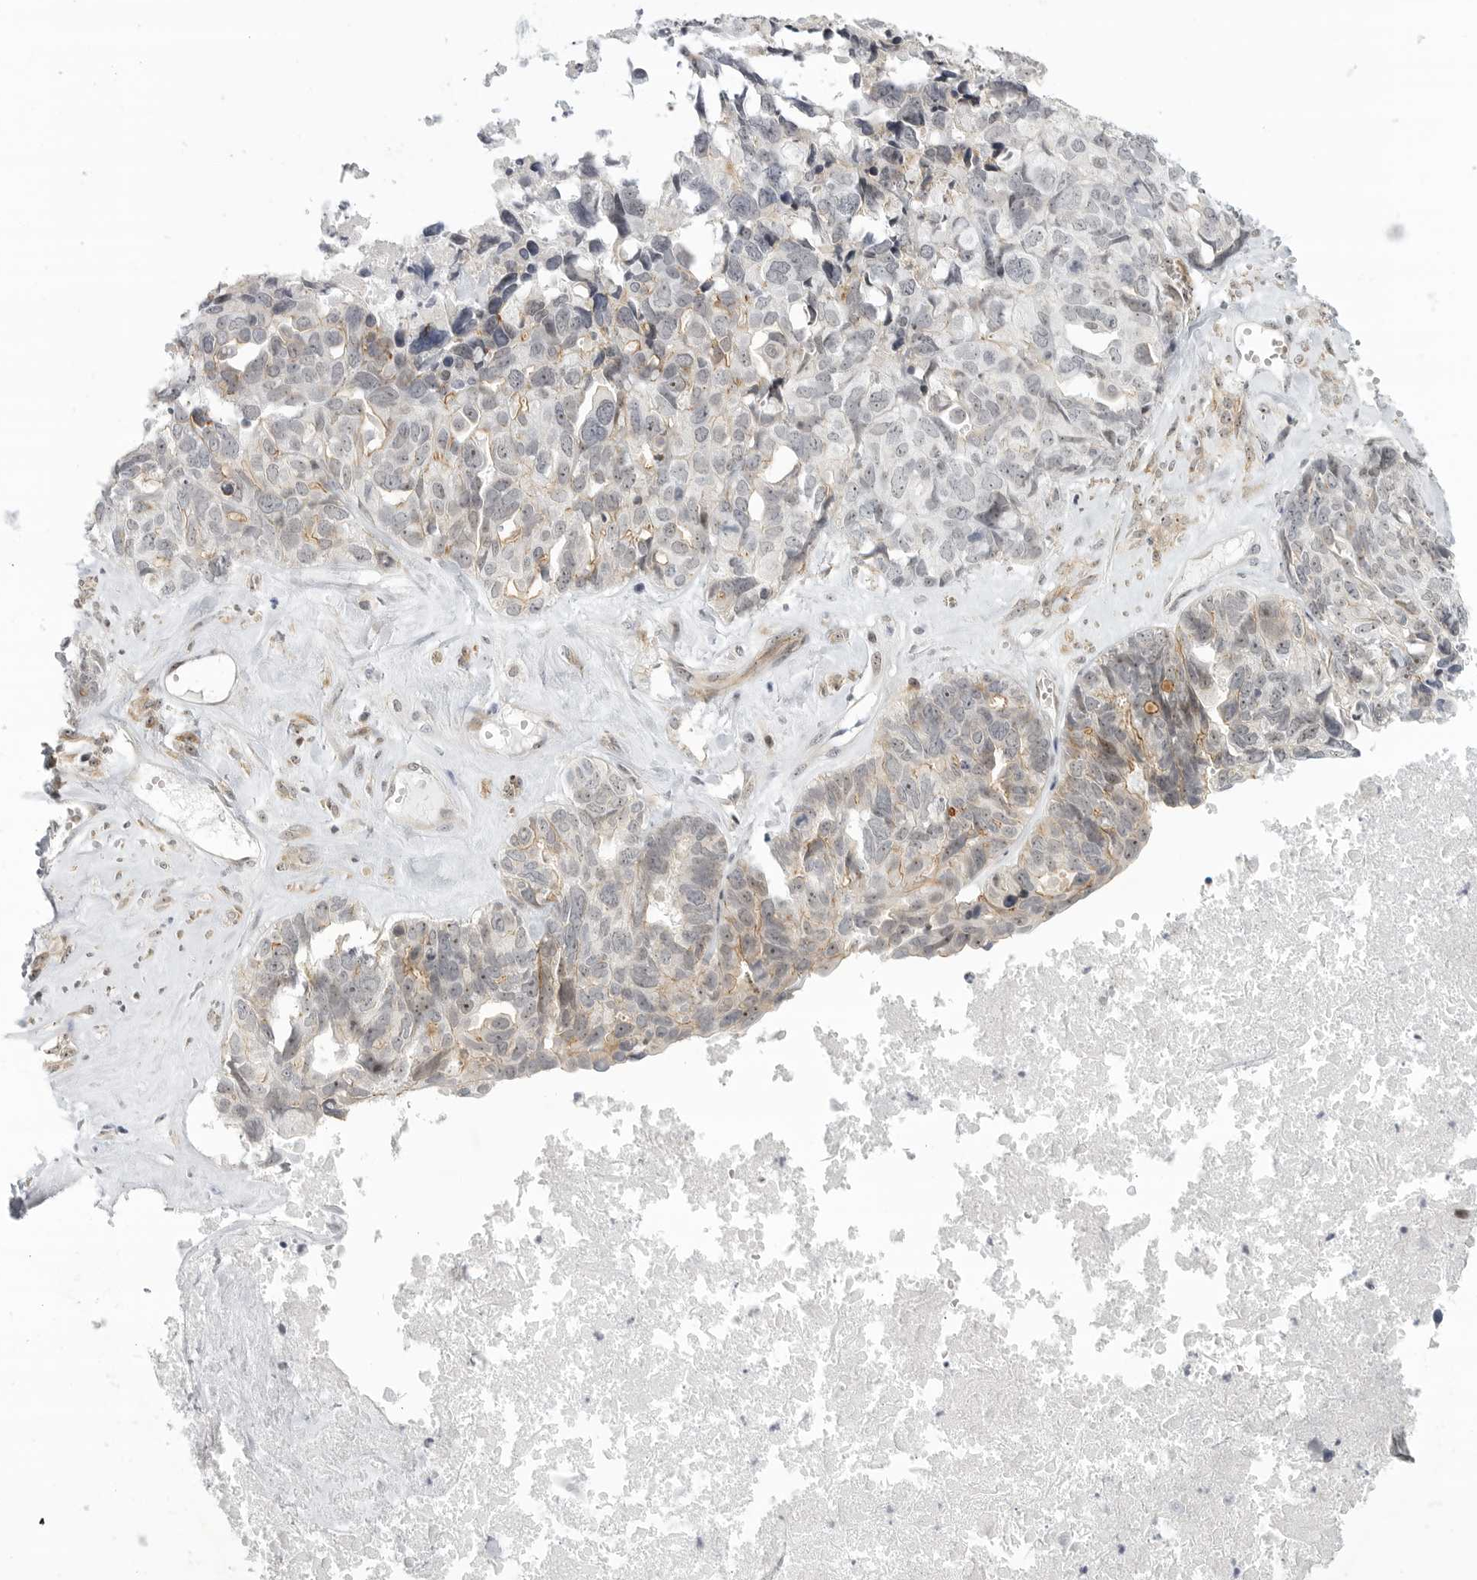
{"staining": {"intensity": "weak", "quantity": "<25%", "location": "cytoplasmic/membranous"}, "tissue": "ovarian cancer", "cell_type": "Tumor cells", "image_type": "cancer", "snomed": [{"axis": "morphology", "description": "Cystadenocarcinoma, serous, NOS"}, {"axis": "topography", "description": "Ovary"}], "caption": "An IHC photomicrograph of serous cystadenocarcinoma (ovarian) is shown. There is no staining in tumor cells of serous cystadenocarcinoma (ovarian). (IHC, brightfield microscopy, high magnification).", "gene": "CEP295NL", "patient": {"sex": "female", "age": 79}}